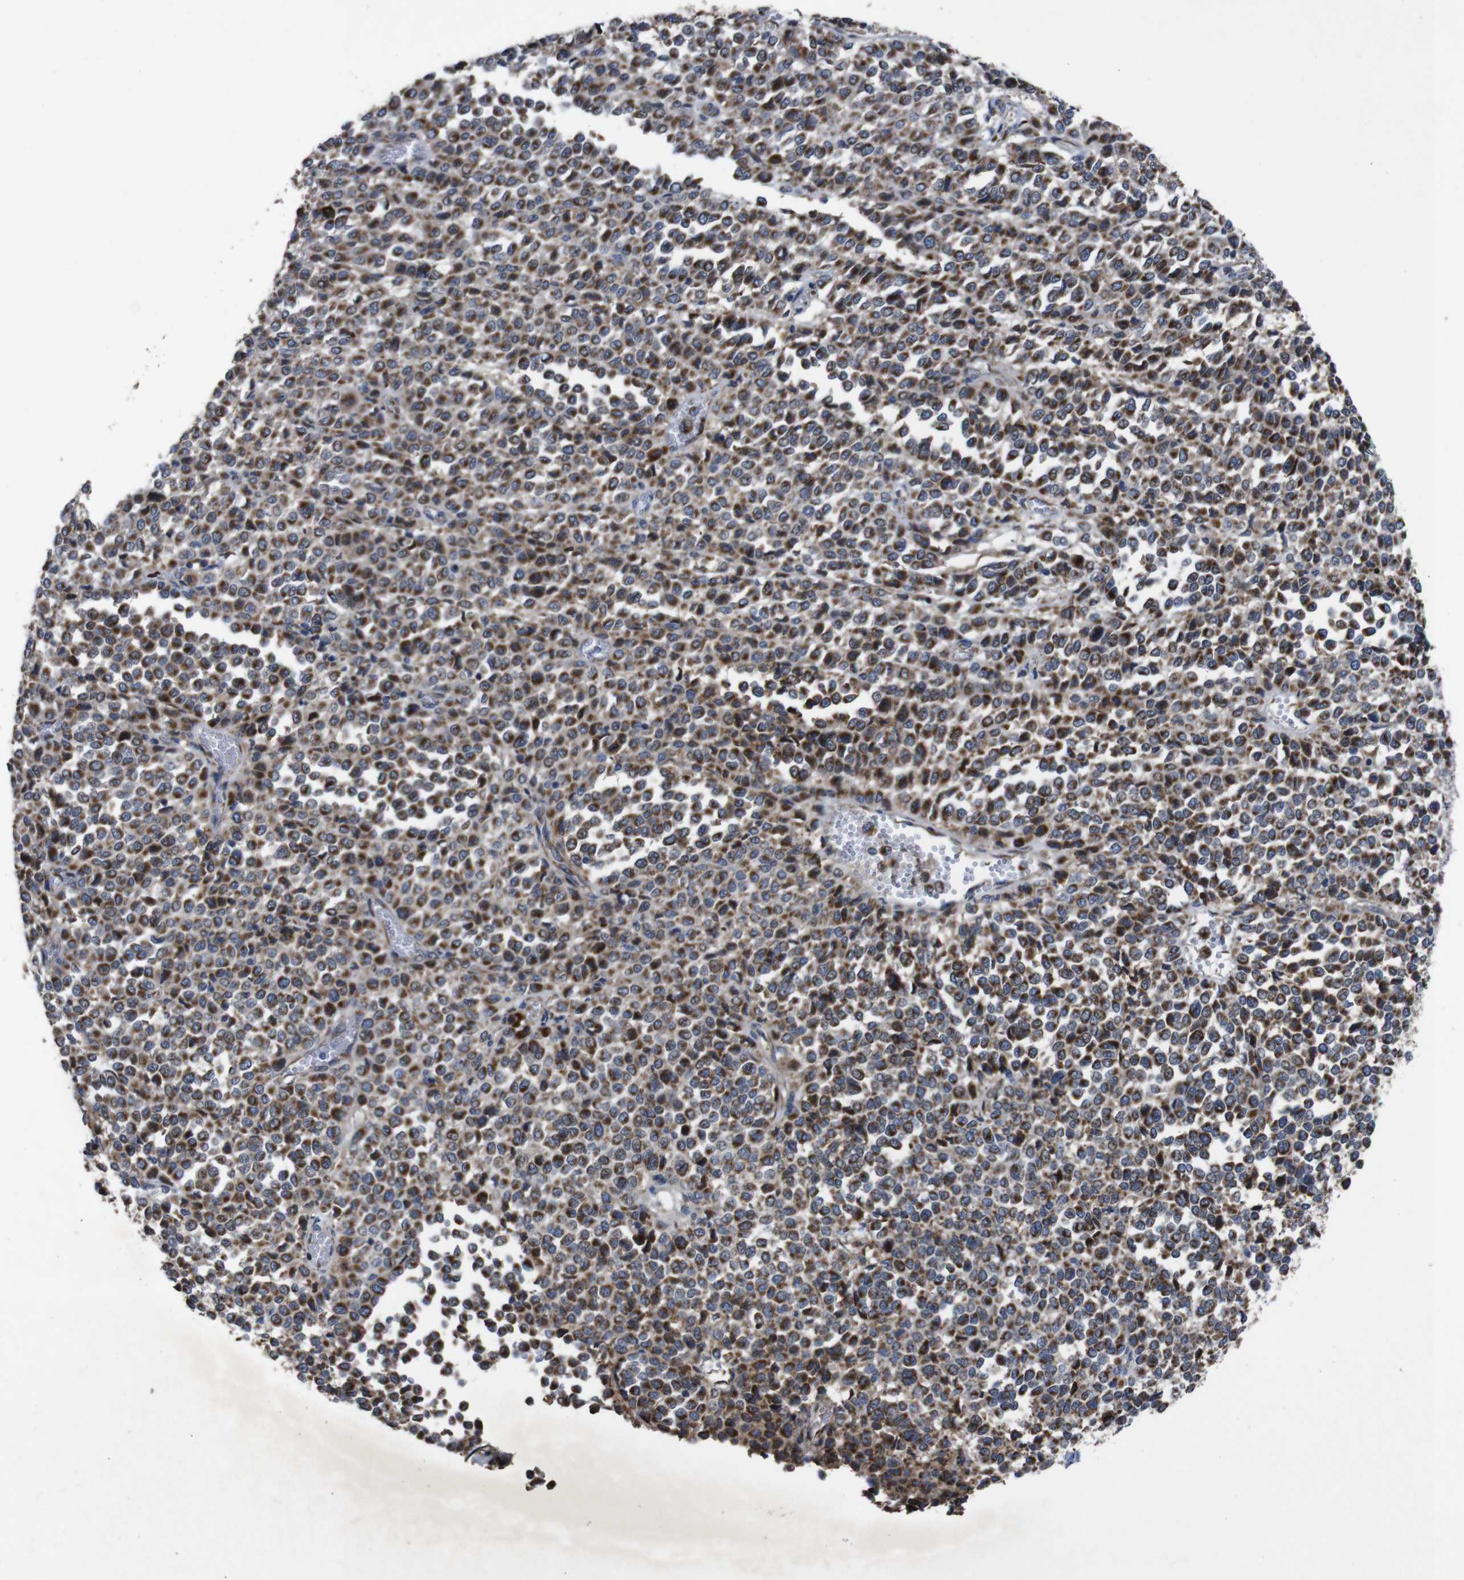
{"staining": {"intensity": "moderate", "quantity": ">75%", "location": "cytoplasmic/membranous"}, "tissue": "melanoma", "cell_type": "Tumor cells", "image_type": "cancer", "snomed": [{"axis": "morphology", "description": "Malignant melanoma, Metastatic site"}, {"axis": "topography", "description": "Pancreas"}], "caption": "Melanoma stained with immunohistochemistry demonstrates moderate cytoplasmic/membranous staining in about >75% of tumor cells.", "gene": "CHST10", "patient": {"sex": "female", "age": 30}}